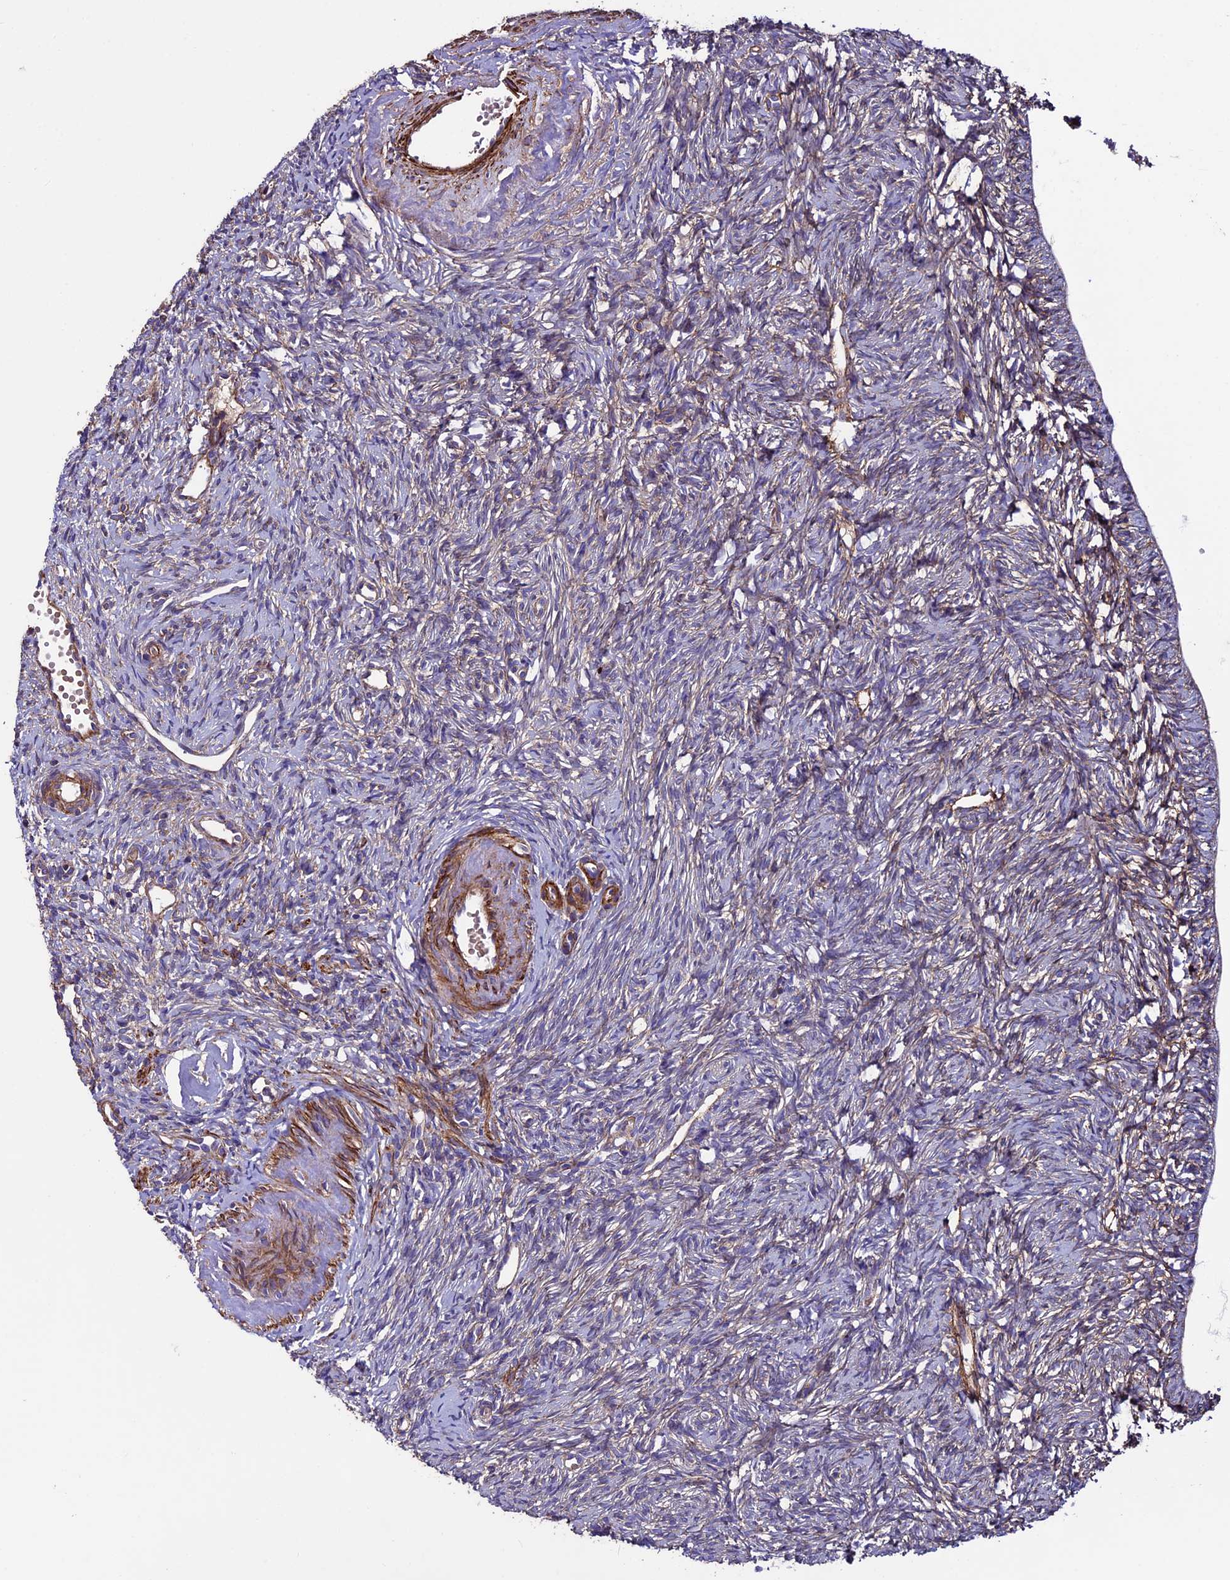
{"staining": {"intensity": "weak", "quantity": "25%-75%", "location": "cytoplasmic/membranous"}, "tissue": "ovary", "cell_type": "Ovarian stroma cells", "image_type": "normal", "snomed": [{"axis": "morphology", "description": "Normal tissue, NOS"}, {"axis": "topography", "description": "Ovary"}], "caption": "High-magnification brightfield microscopy of normal ovary stained with DAB (3,3'-diaminobenzidine) (brown) and counterstained with hematoxylin (blue). ovarian stroma cells exhibit weak cytoplasmic/membranous staining is seen in approximately25%-75% of cells. Nuclei are stained in blue.", "gene": "EVA1B", "patient": {"sex": "female", "age": 51}}